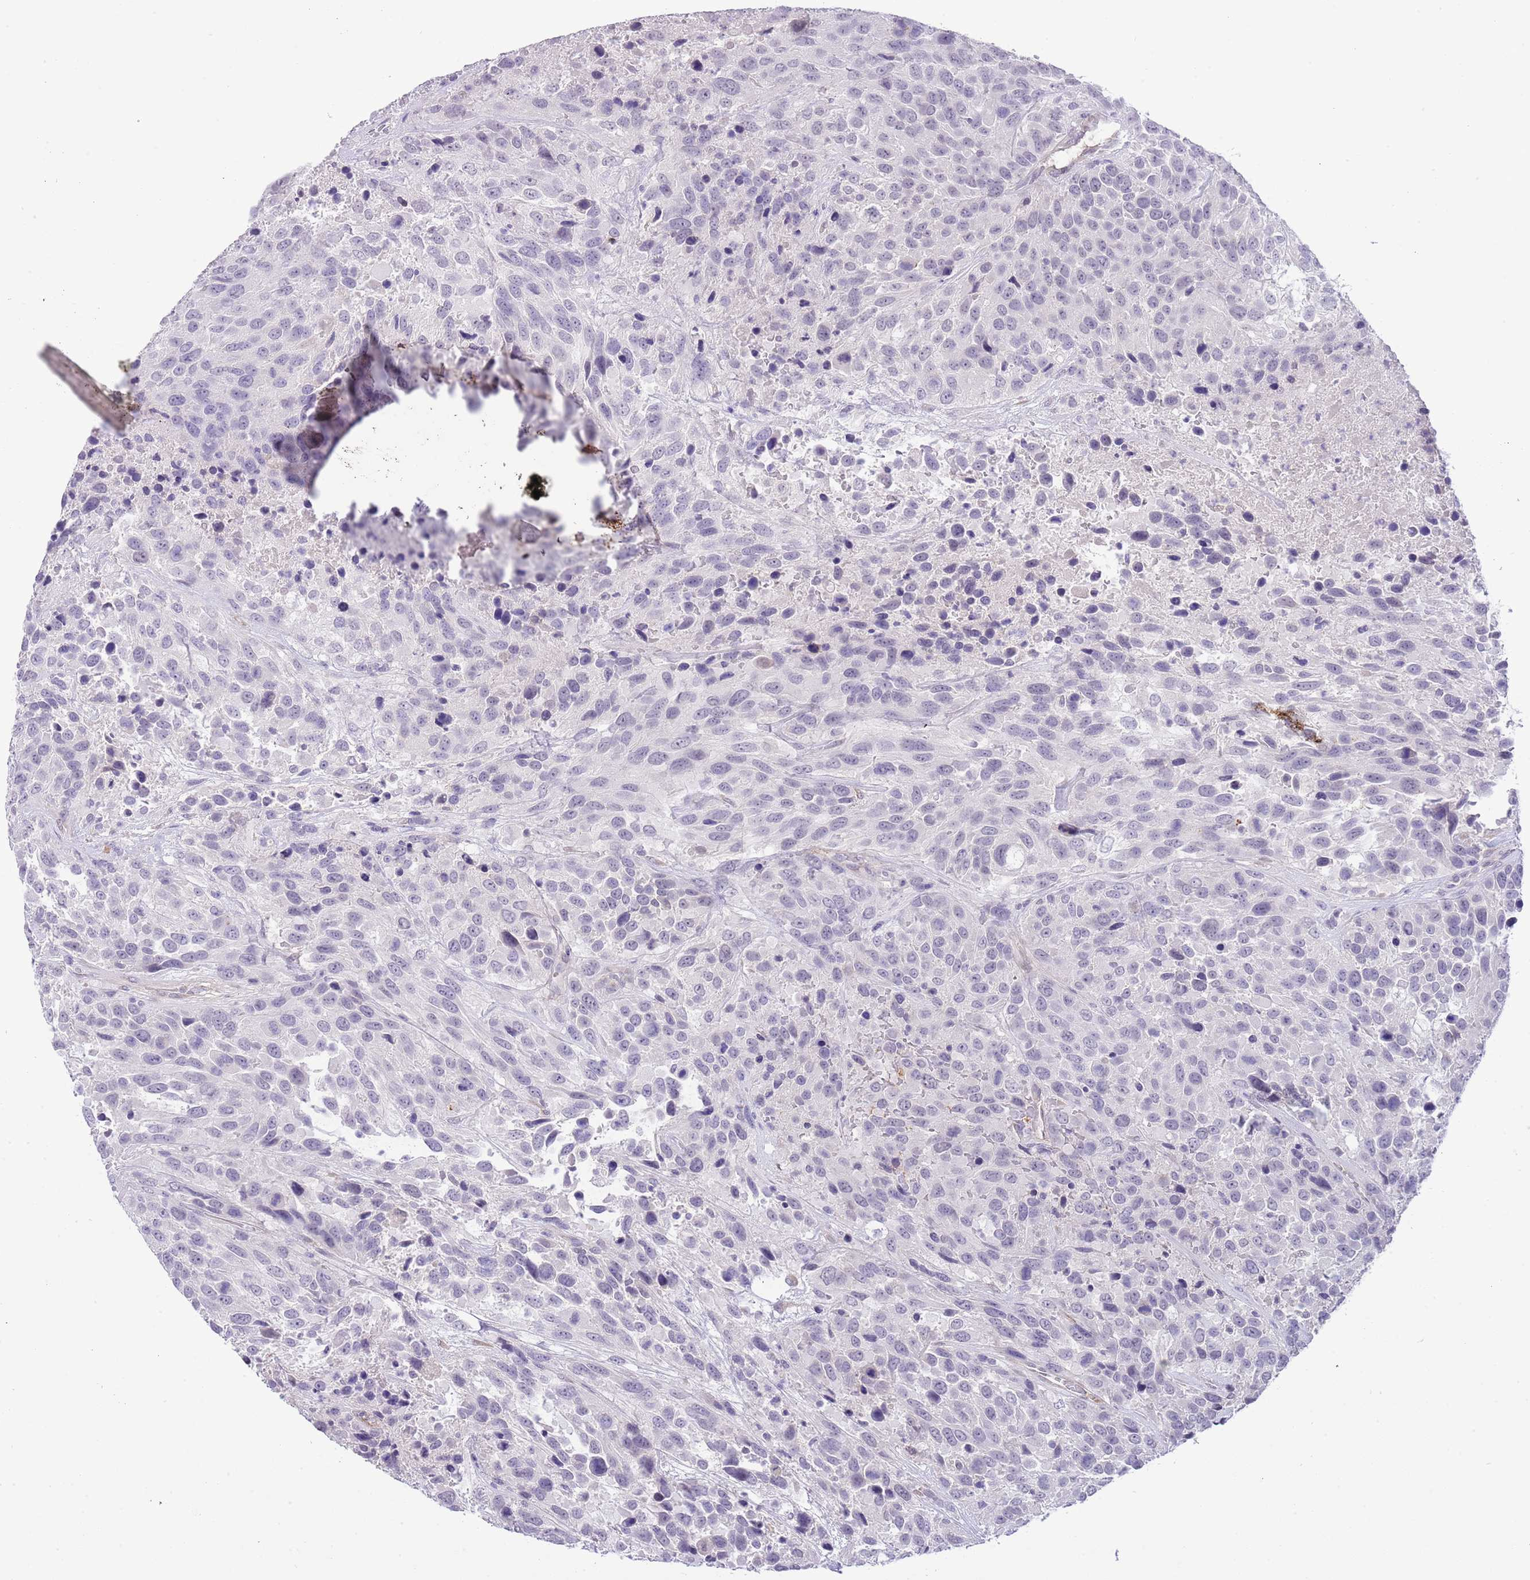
{"staining": {"intensity": "negative", "quantity": "none", "location": "none"}, "tissue": "urothelial cancer", "cell_type": "Tumor cells", "image_type": "cancer", "snomed": [{"axis": "morphology", "description": "Urothelial carcinoma, High grade"}, {"axis": "topography", "description": "Urinary bladder"}], "caption": "Tumor cells are negative for protein expression in human urothelial carcinoma (high-grade).", "gene": "MIDN", "patient": {"sex": "female", "age": 70}}